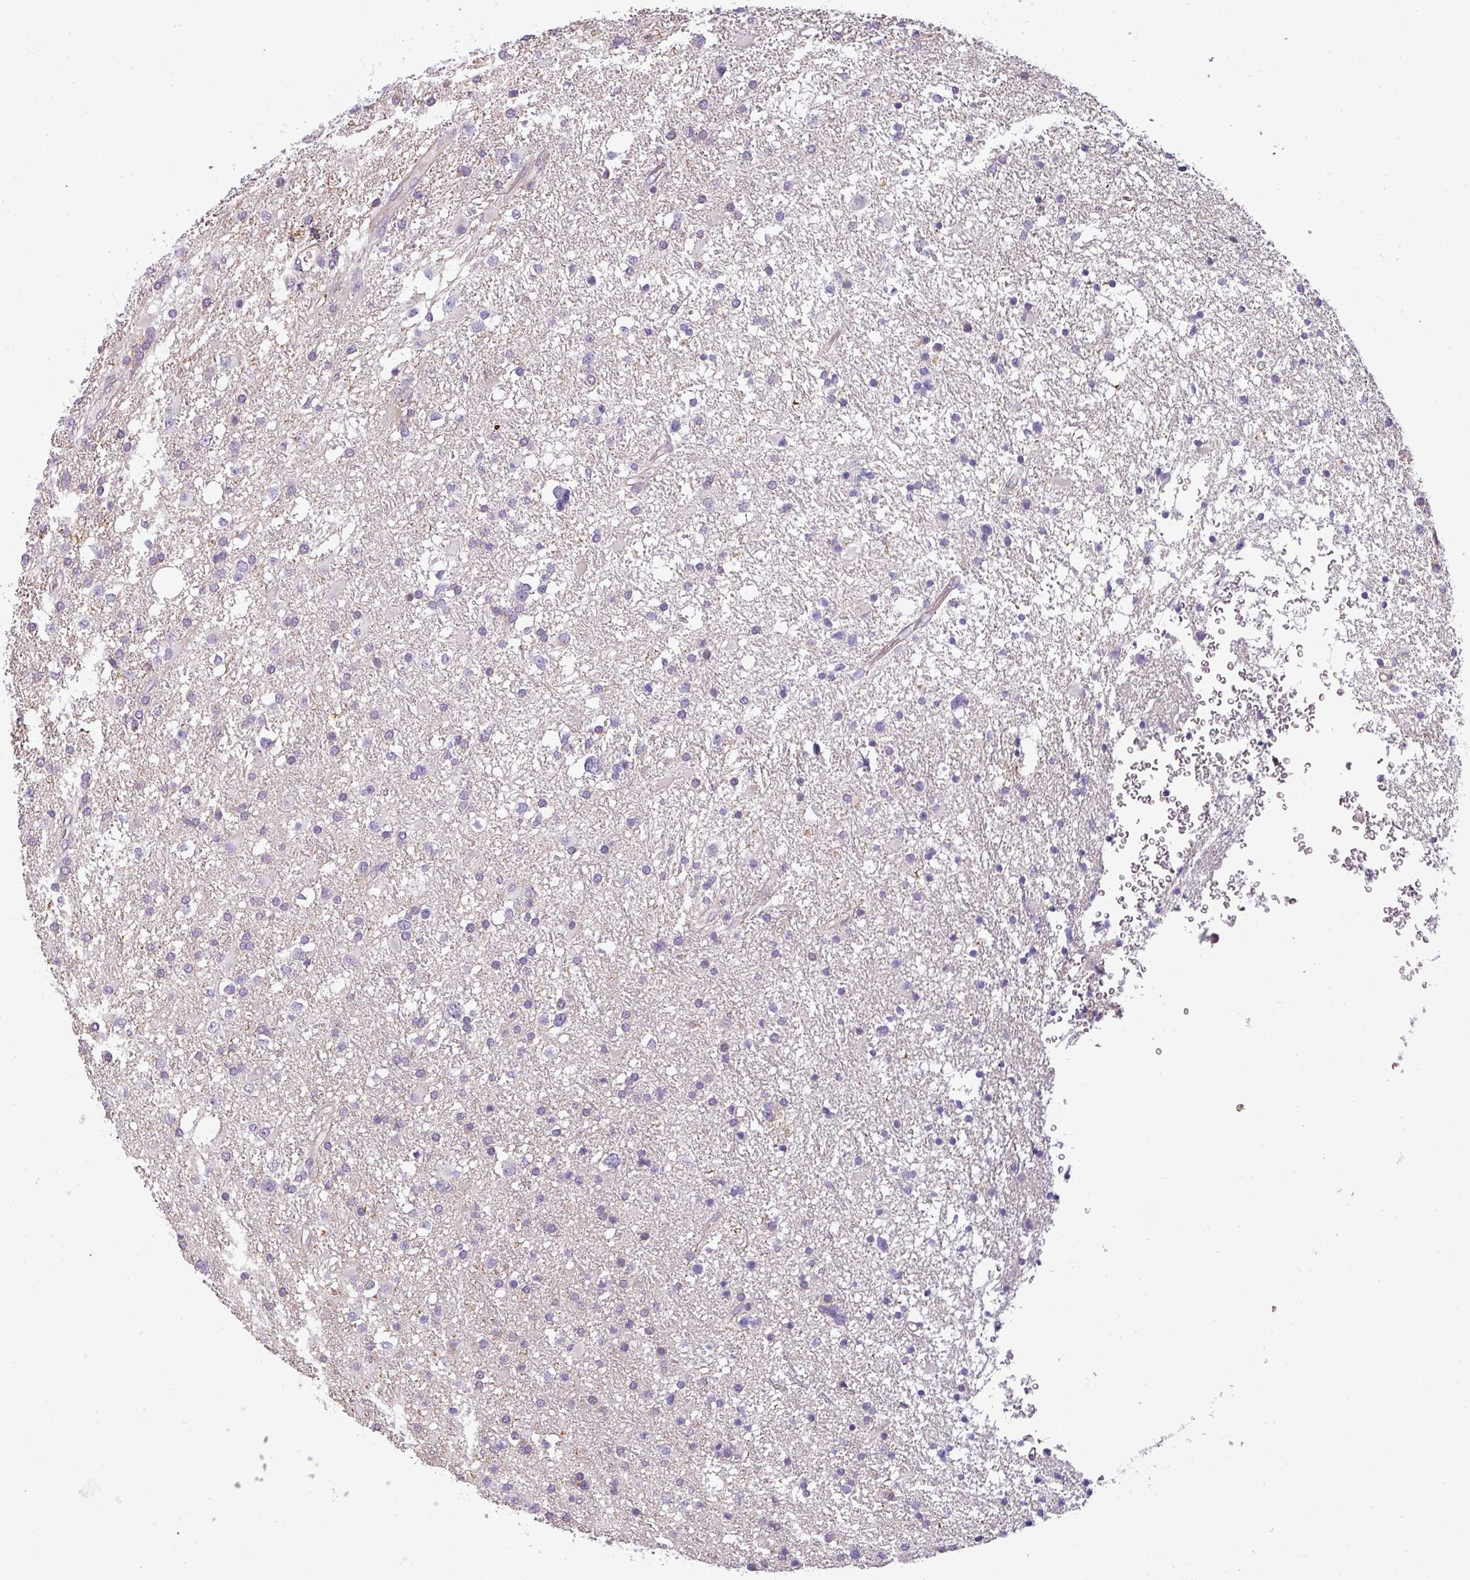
{"staining": {"intensity": "negative", "quantity": "none", "location": "none"}, "tissue": "glioma", "cell_type": "Tumor cells", "image_type": "cancer", "snomed": [{"axis": "morphology", "description": "Glioma, malignant, Low grade"}, {"axis": "topography", "description": "Brain"}], "caption": "A micrograph of human glioma is negative for staining in tumor cells.", "gene": "ZNF835", "patient": {"sex": "female", "age": 32}}